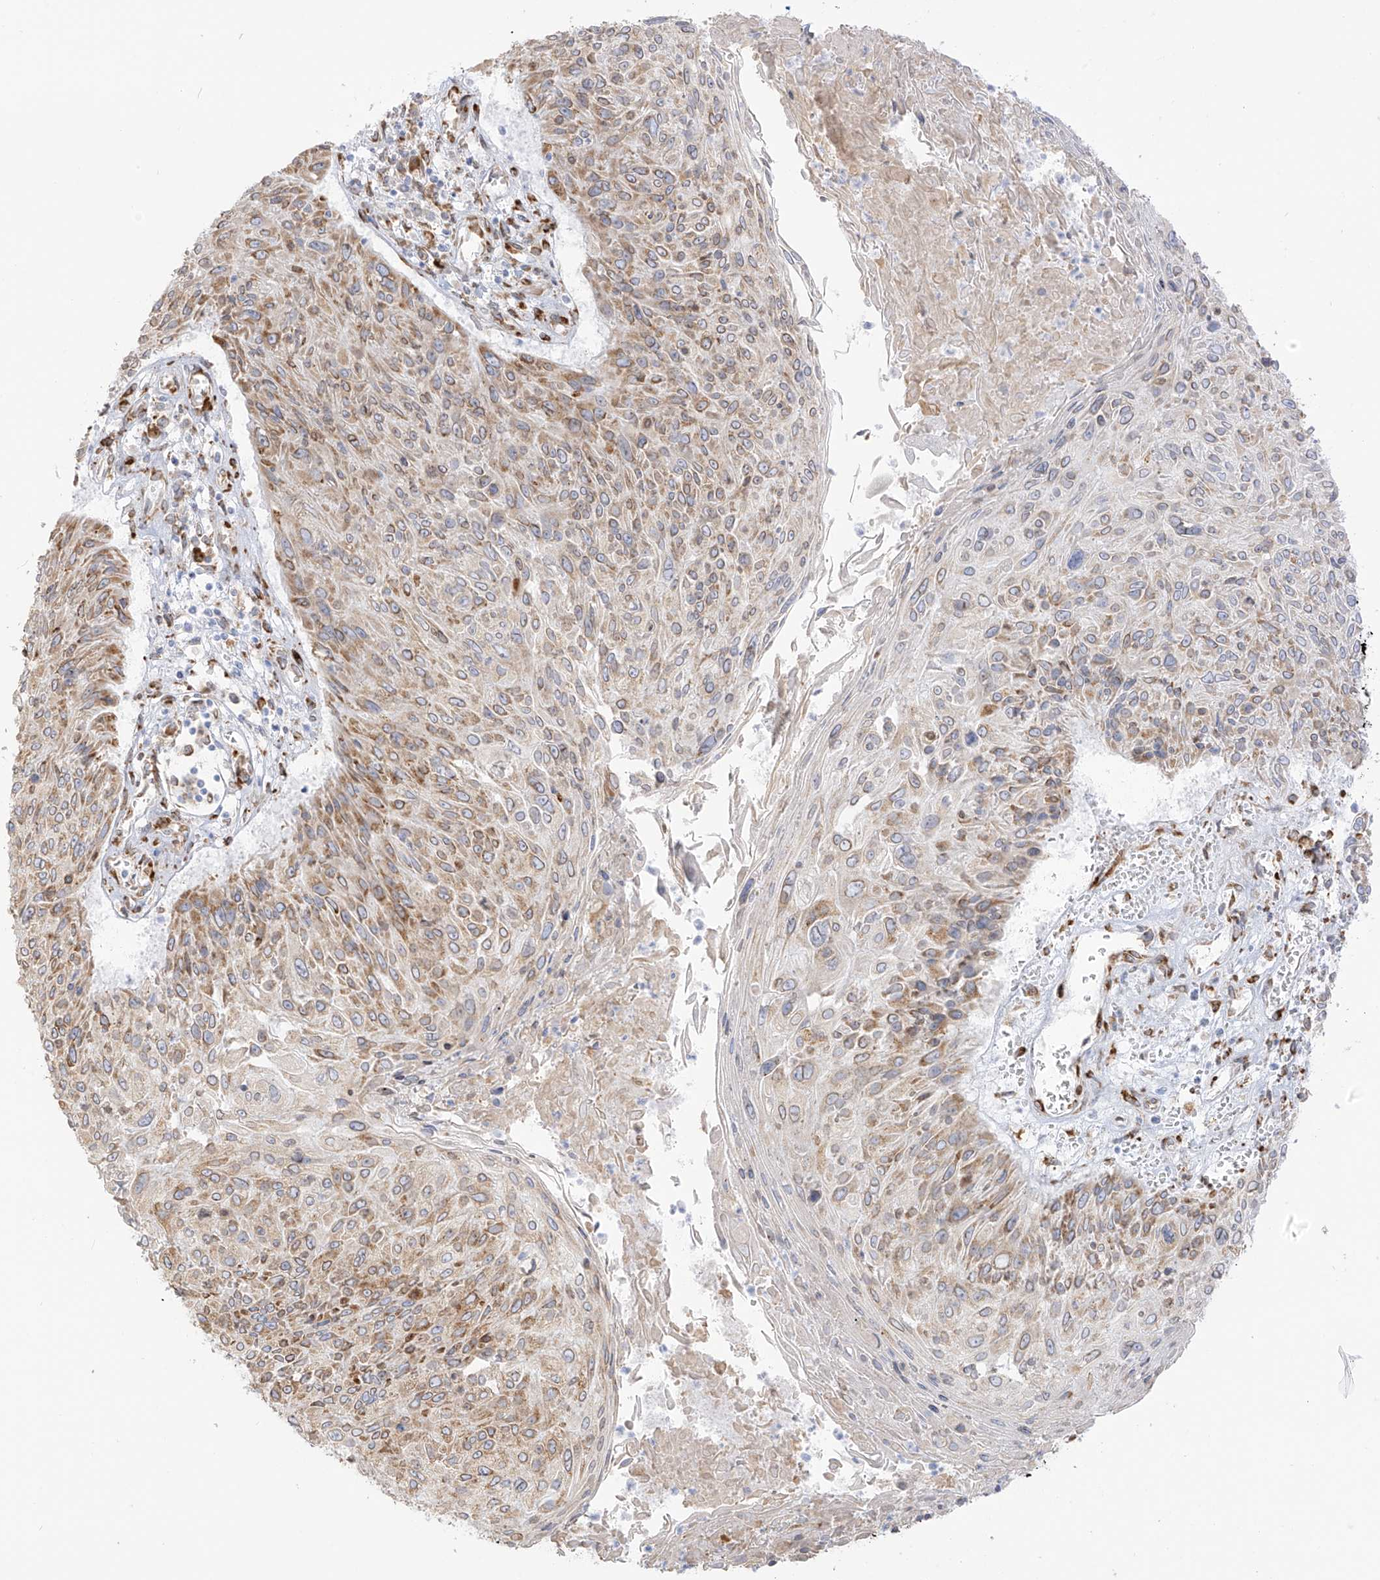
{"staining": {"intensity": "moderate", "quantity": "25%-75%", "location": "cytoplasmic/membranous"}, "tissue": "cervical cancer", "cell_type": "Tumor cells", "image_type": "cancer", "snomed": [{"axis": "morphology", "description": "Squamous cell carcinoma, NOS"}, {"axis": "topography", "description": "Cervix"}], "caption": "Immunohistochemistry photomicrograph of cervical cancer (squamous cell carcinoma) stained for a protein (brown), which exhibits medium levels of moderate cytoplasmic/membranous positivity in approximately 25%-75% of tumor cells.", "gene": "LRRC59", "patient": {"sex": "female", "age": 51}}